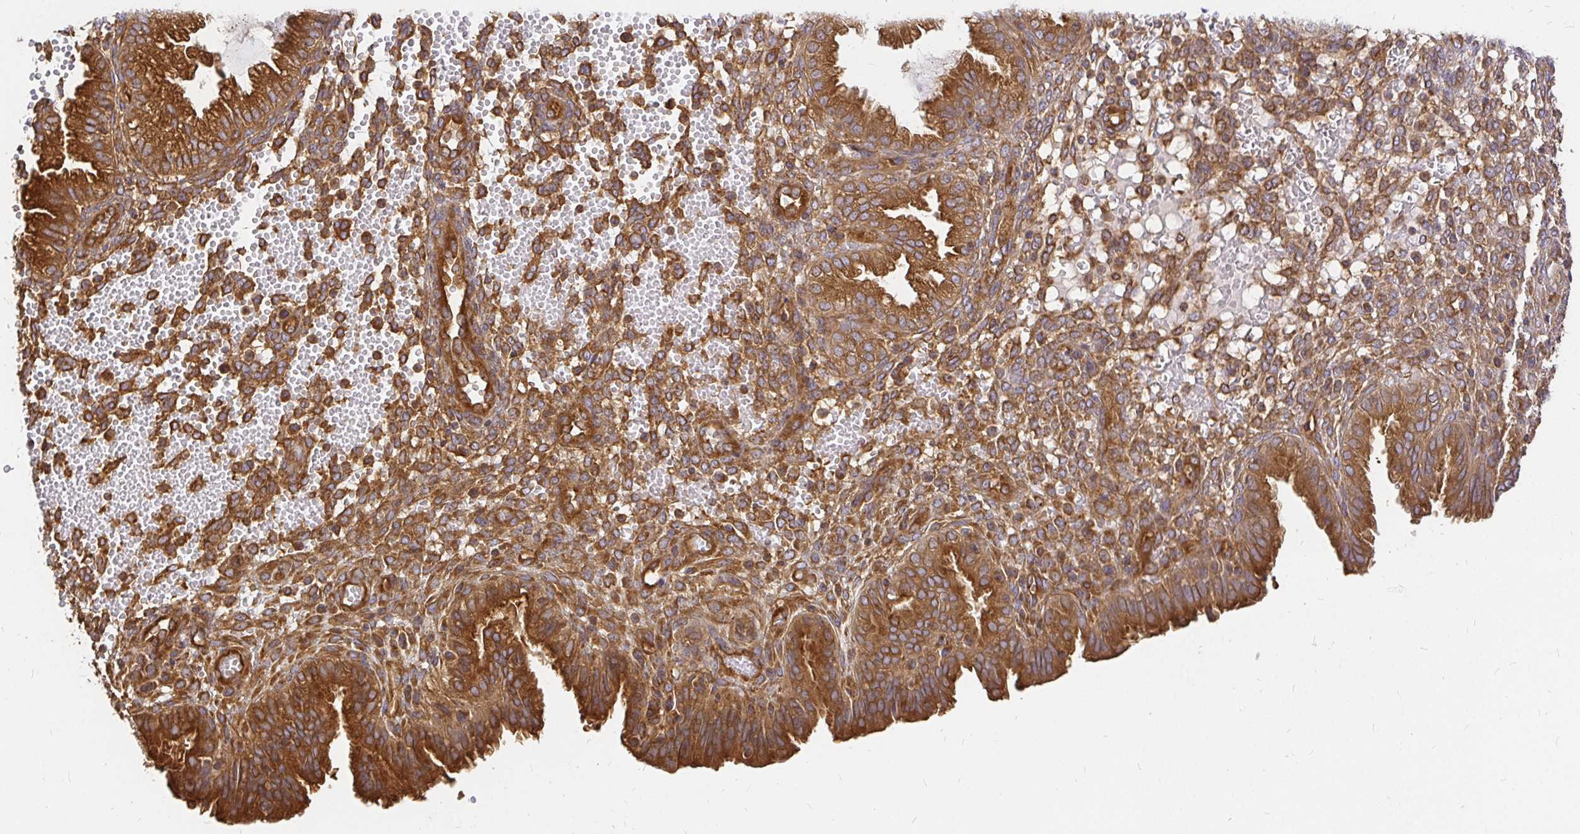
{"staining": {"intensity": "strong", "quantity": "<25%", "location": "cytoplasmic/membranous"}, "tissue": "endometrium", "cell_type": "Cells in endometrial stroma", "image_type": "normal", "snomed": [{"axis": "morphology", "description": "Normal tissue, NOS"}, {"axis": "topography", "description": "Endometrium"}], "caption": "This is a photomicrograph of immunohistochemistry (IHC) staining of benign endometrium, which shows strong staining in the cytoplasmic/membranous of cells in endometrial stroma.", "gene": "KIF5B", "patient": {"sex": "female", "age": 33}}